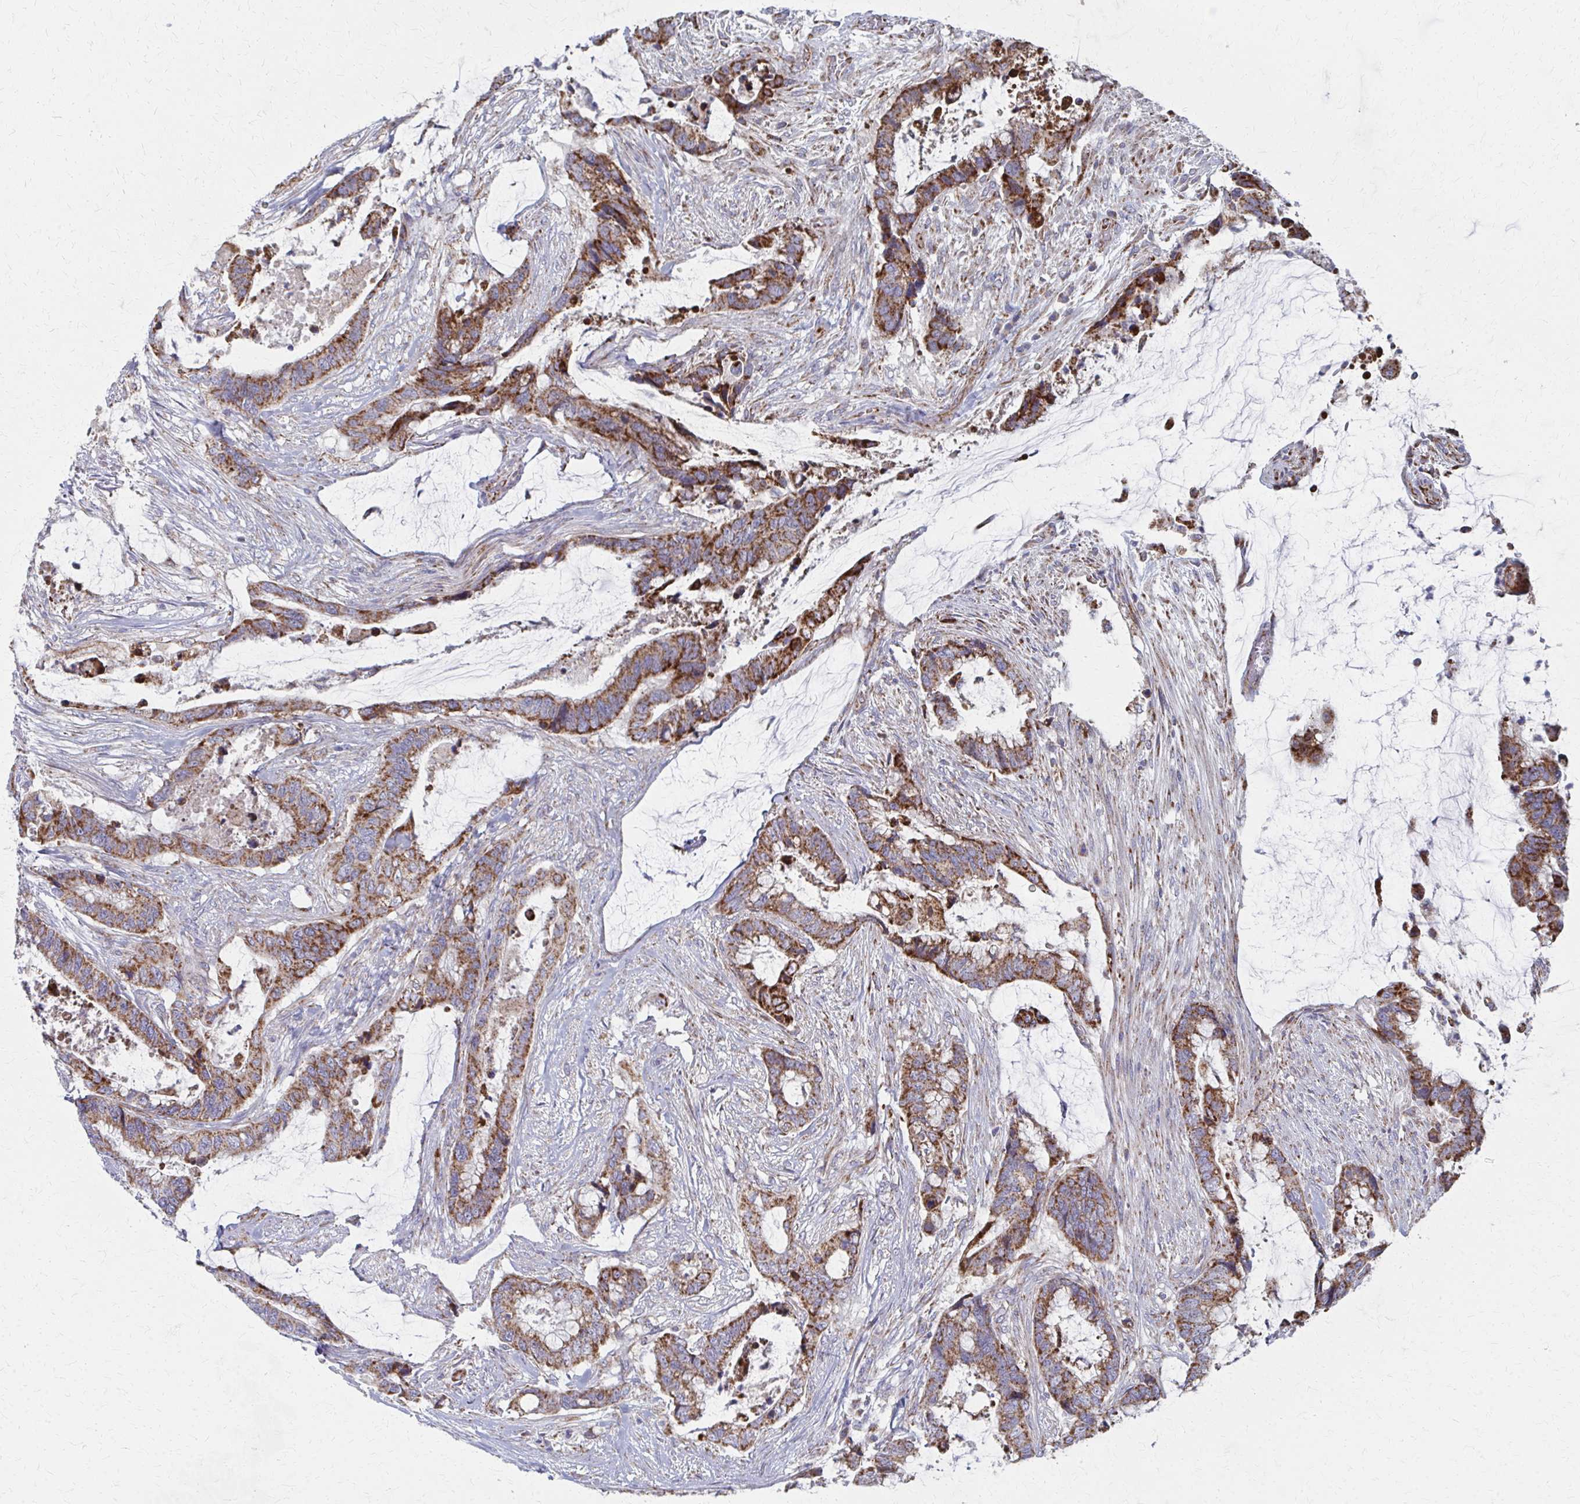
{"staining": {"intensity": "strong", "quantity": ">75%", "location": "cytoplasmic/membranous"}, "tissue": "colorectal cancer", "cell_type": "Tumor cells", "image_type": "cancer", "snomed": [{"axis": "morphology", "description": "Adenocarcinoma, NOS"}, {"axis": "topography", "description": "Rectum"}], "caption": "Colorectal cancer (adenocarcinoma) stained with immunohistochemistry (IHC) displays strong cytoplasmic/membranous positivity in approximately >75% of tumor cells.", "gene": "FAHD1", "patient": {"sex": "female", "age": 59}}